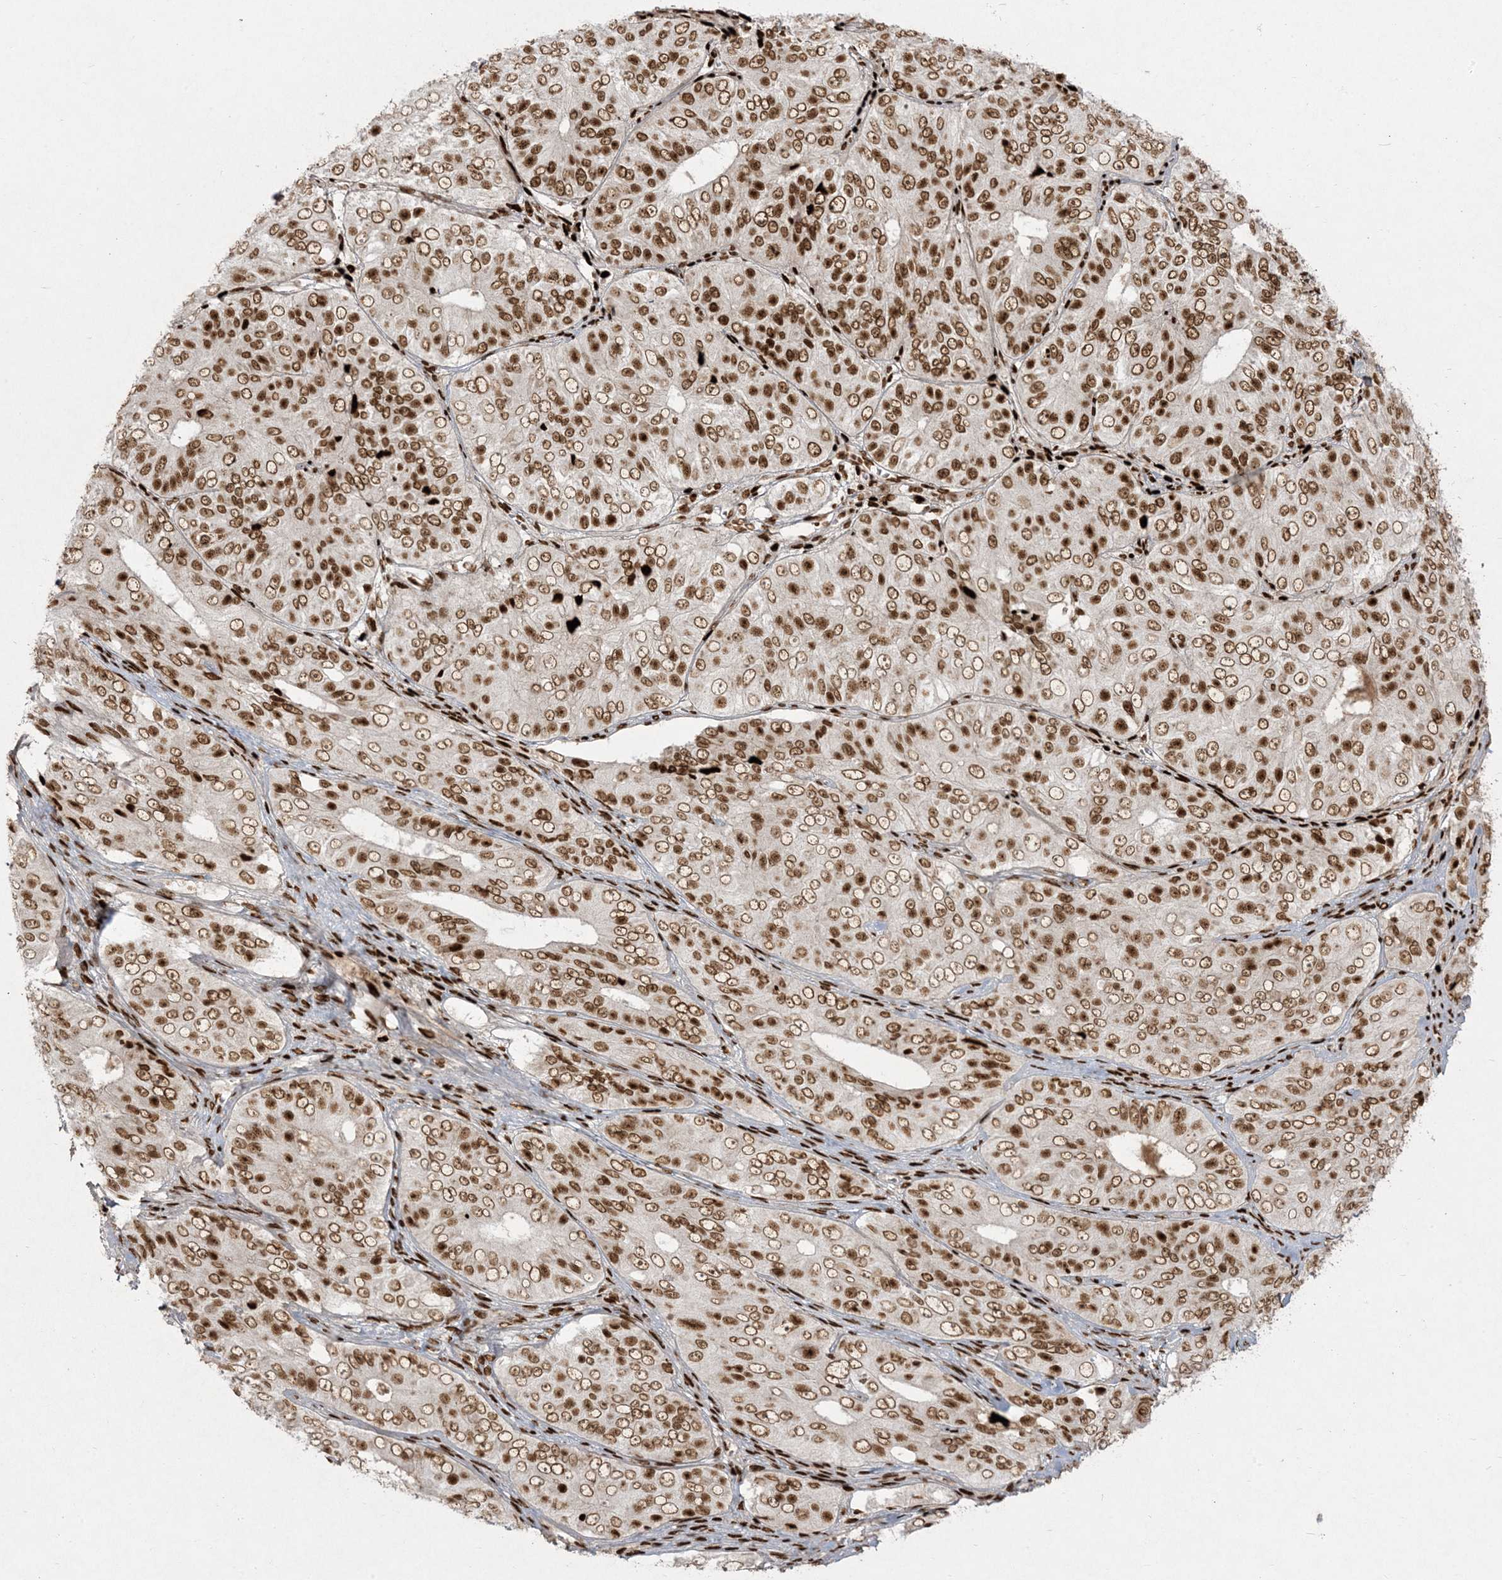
{"staining": {"intensity": "strong", "quantity": ">75%", "location": "nuclear"}, "tissue": "ovarian cancer", "cell_type": "Tumor cells", "image_type": "cancer", "snomed": [{"axis": "morphology", "description": "Carcinoma, endometroid"}, {"axis": "topography", "description": "Ovary"}], "caption": "A micrograph showing strong nuclear expression in about >75% of tumor cells in ovarian endometroid carcinoma, as visualized by brown immunohistochemical staining.", "gene": "RBM10", "patient": {"sex": "female", "age": 51}}